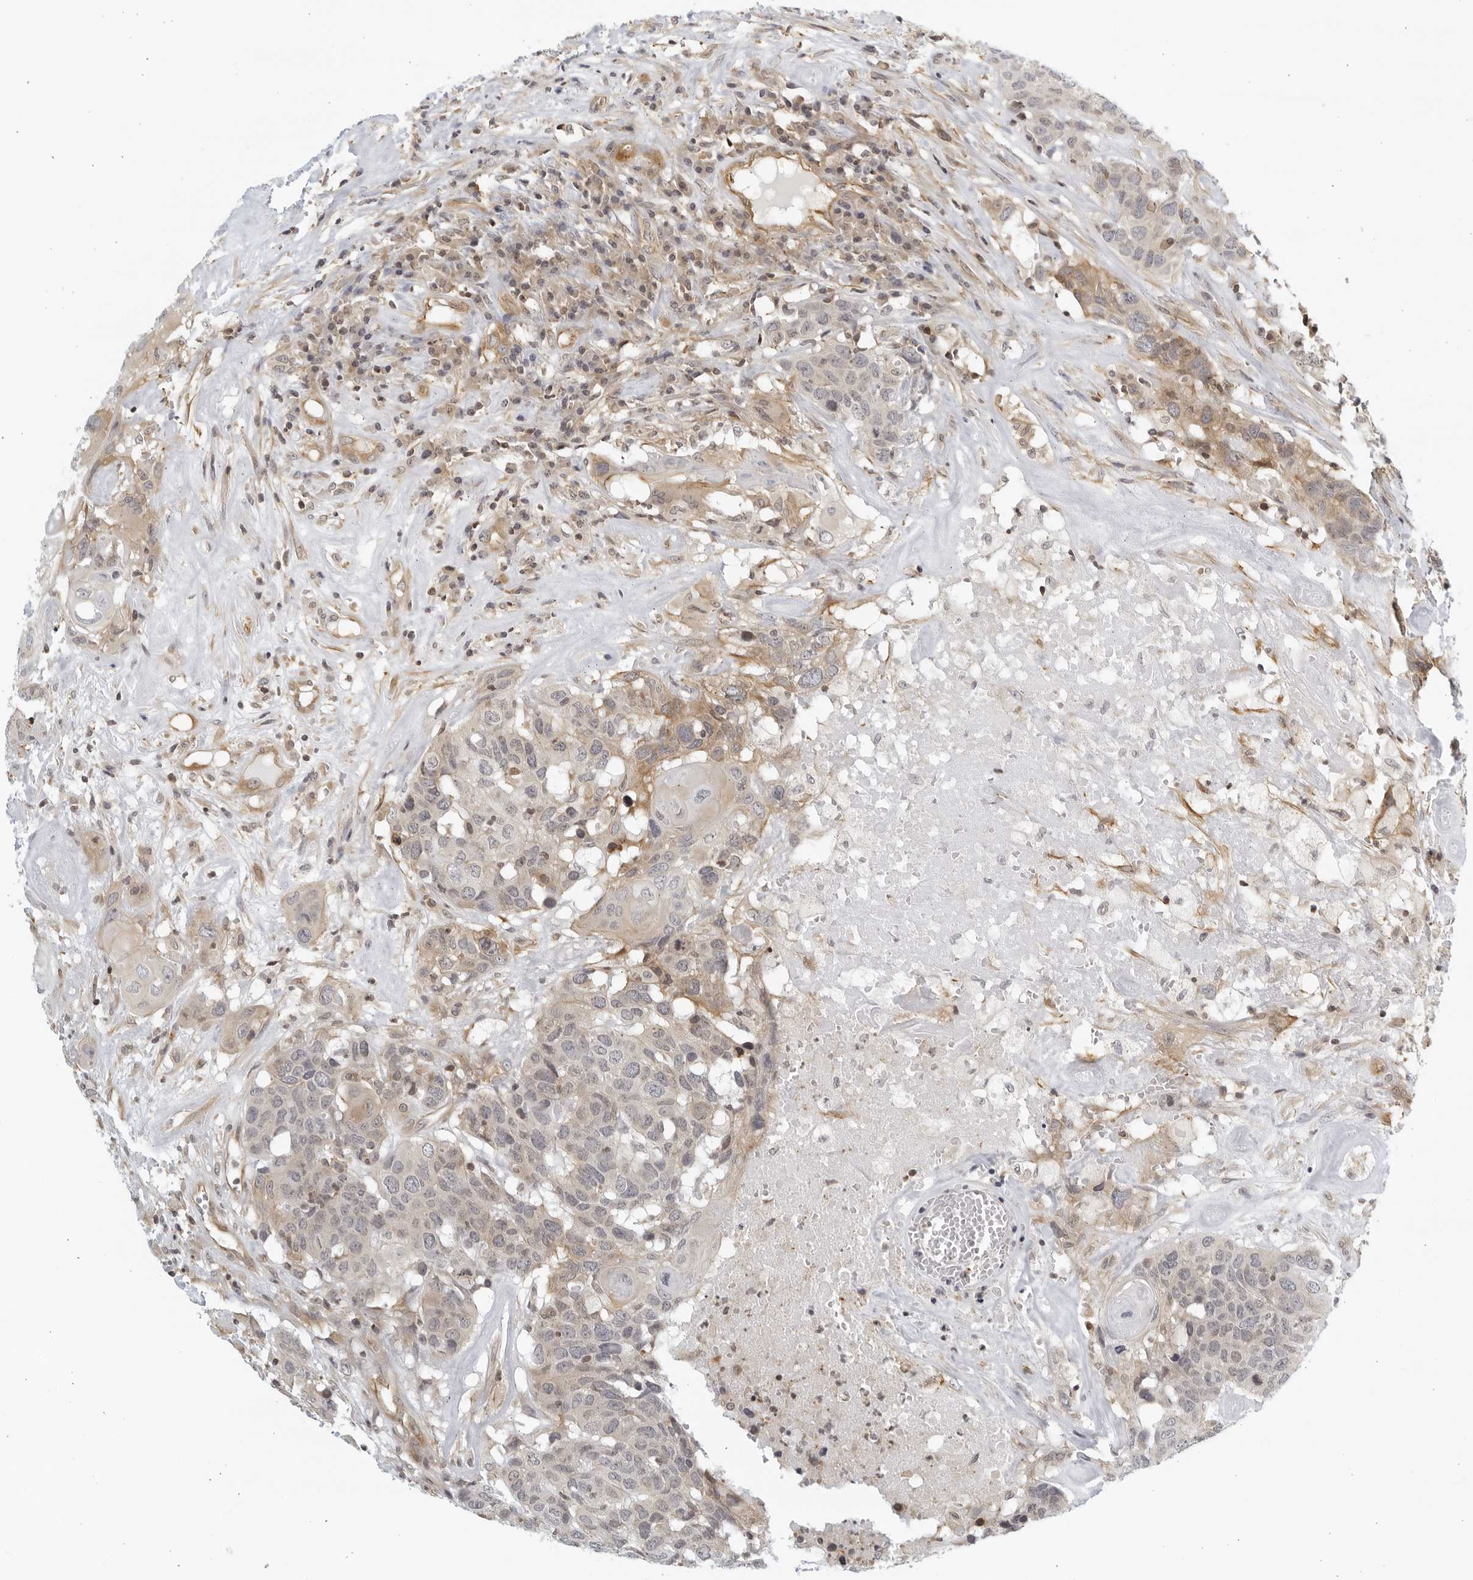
{"staining": {"intensity": "weak", "quantity": "25%-75%", "location": "cytoplasmic/membranous"}, "tissue": "head and neck cancer", "cell_type": "Tumor cells", "image_type": "cancer", "snomed": [{"axis": "morphology", "description": "Squamous cell carcinoma, NOS"}, {"axis": "topography", "description": "Head-Neck"}], "caption": "Head and neck cancer stained with DAB (3,3'-diaminobenzidine) immunohistochemistry (IHC) displays low levels of weak cytoplasmic/membranous positivity in approximately 25%-75% of tumor cells.", "gene": "SERTAD4", "patient": {"sex": "male", "age": 66}}